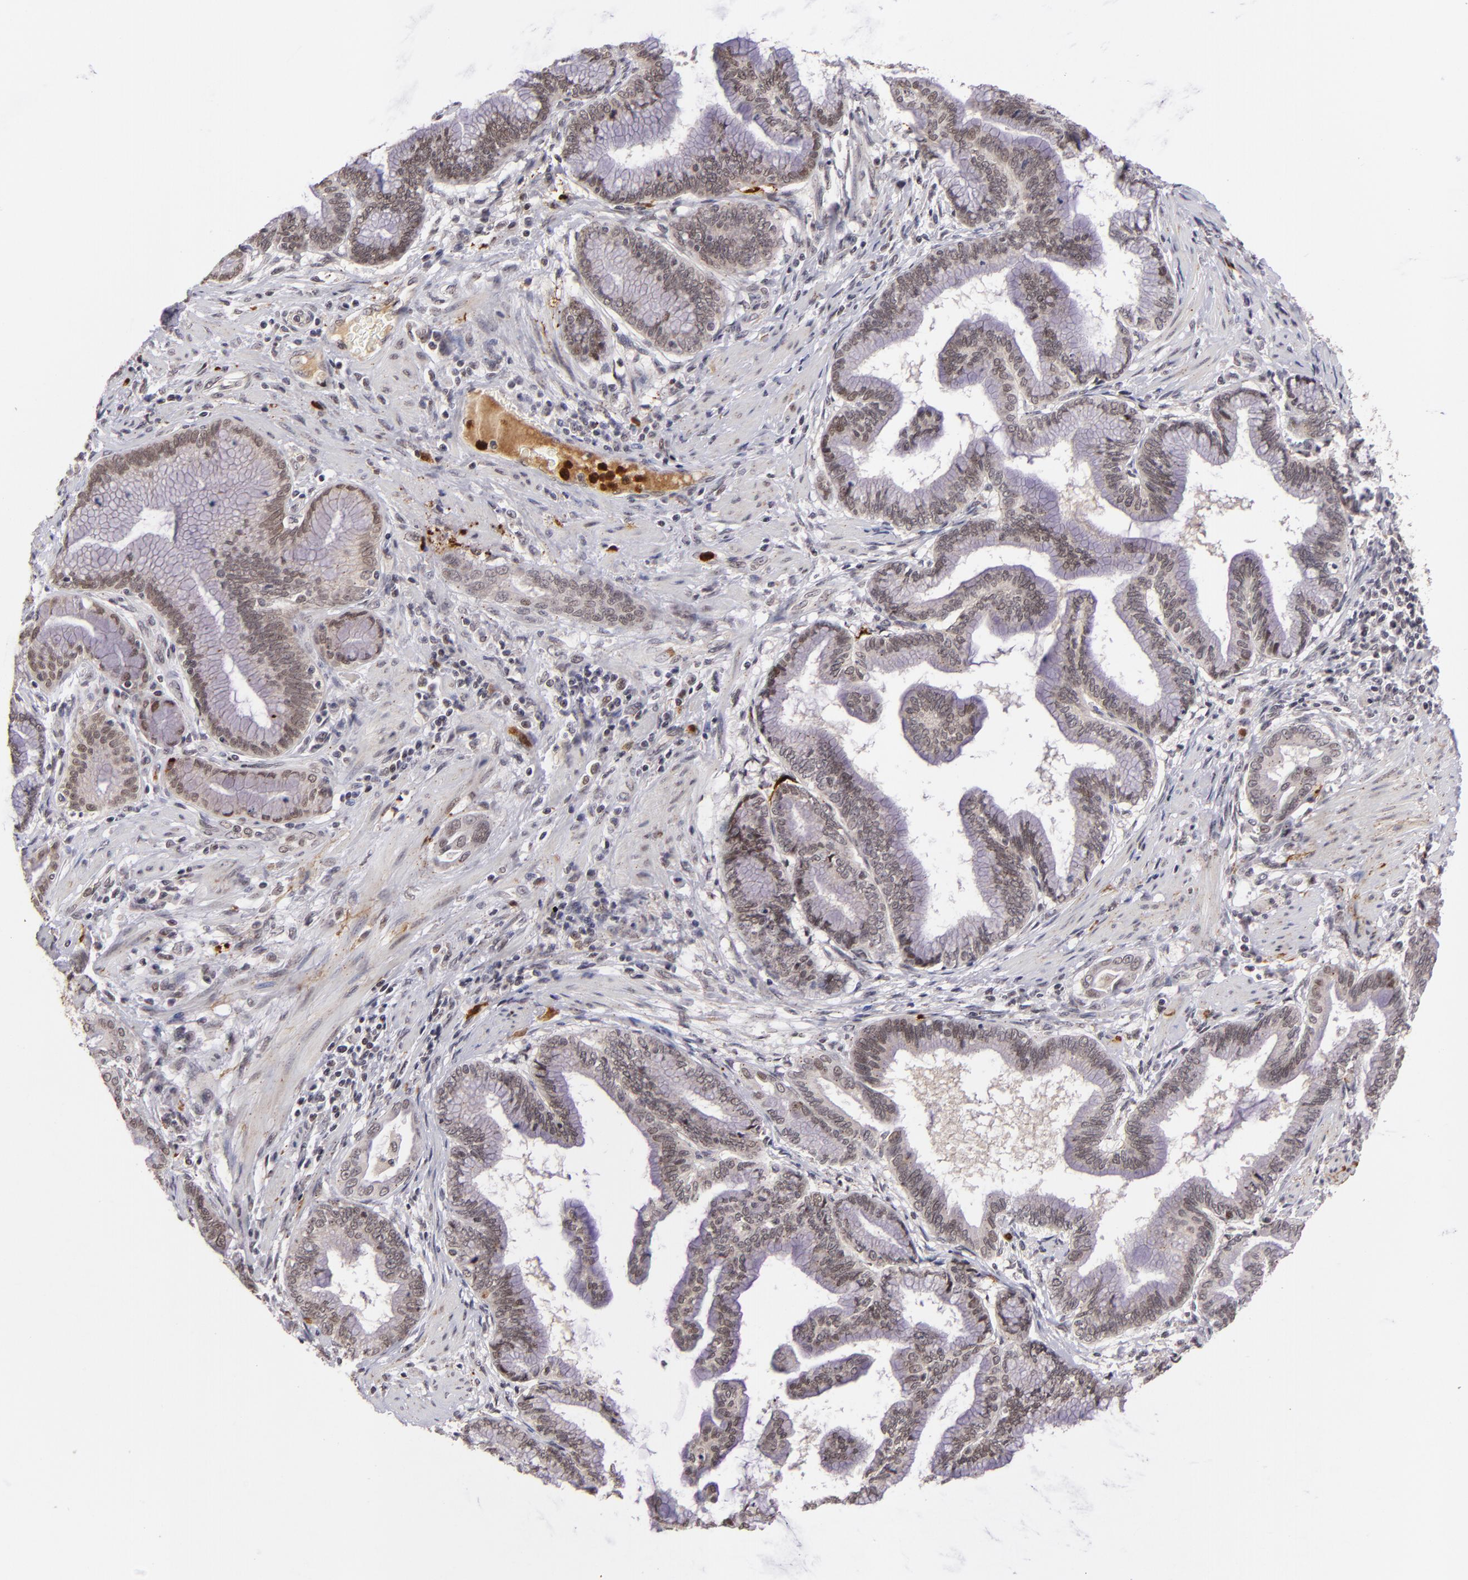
{"staining": {"intensity": "weak", "quantity": "25%-75%", "location": "nuclear"}, "tissue": "pancreatic cancer", "cell_type": "Tumor cells", "image_type": "cancer", "snomed": [{"axis": "morphology", "description": "Adenocarcinoma, NOS"}, {"axis": "topography", "description": "Pancreas"}], "caption": "Protein expression analysis of human pancreatic cancer reveals weak nuclear positivity in about 25%-75% of tumor cells.", "gene": "RXRG", "patient": {"sex": "female", "age": 64}}